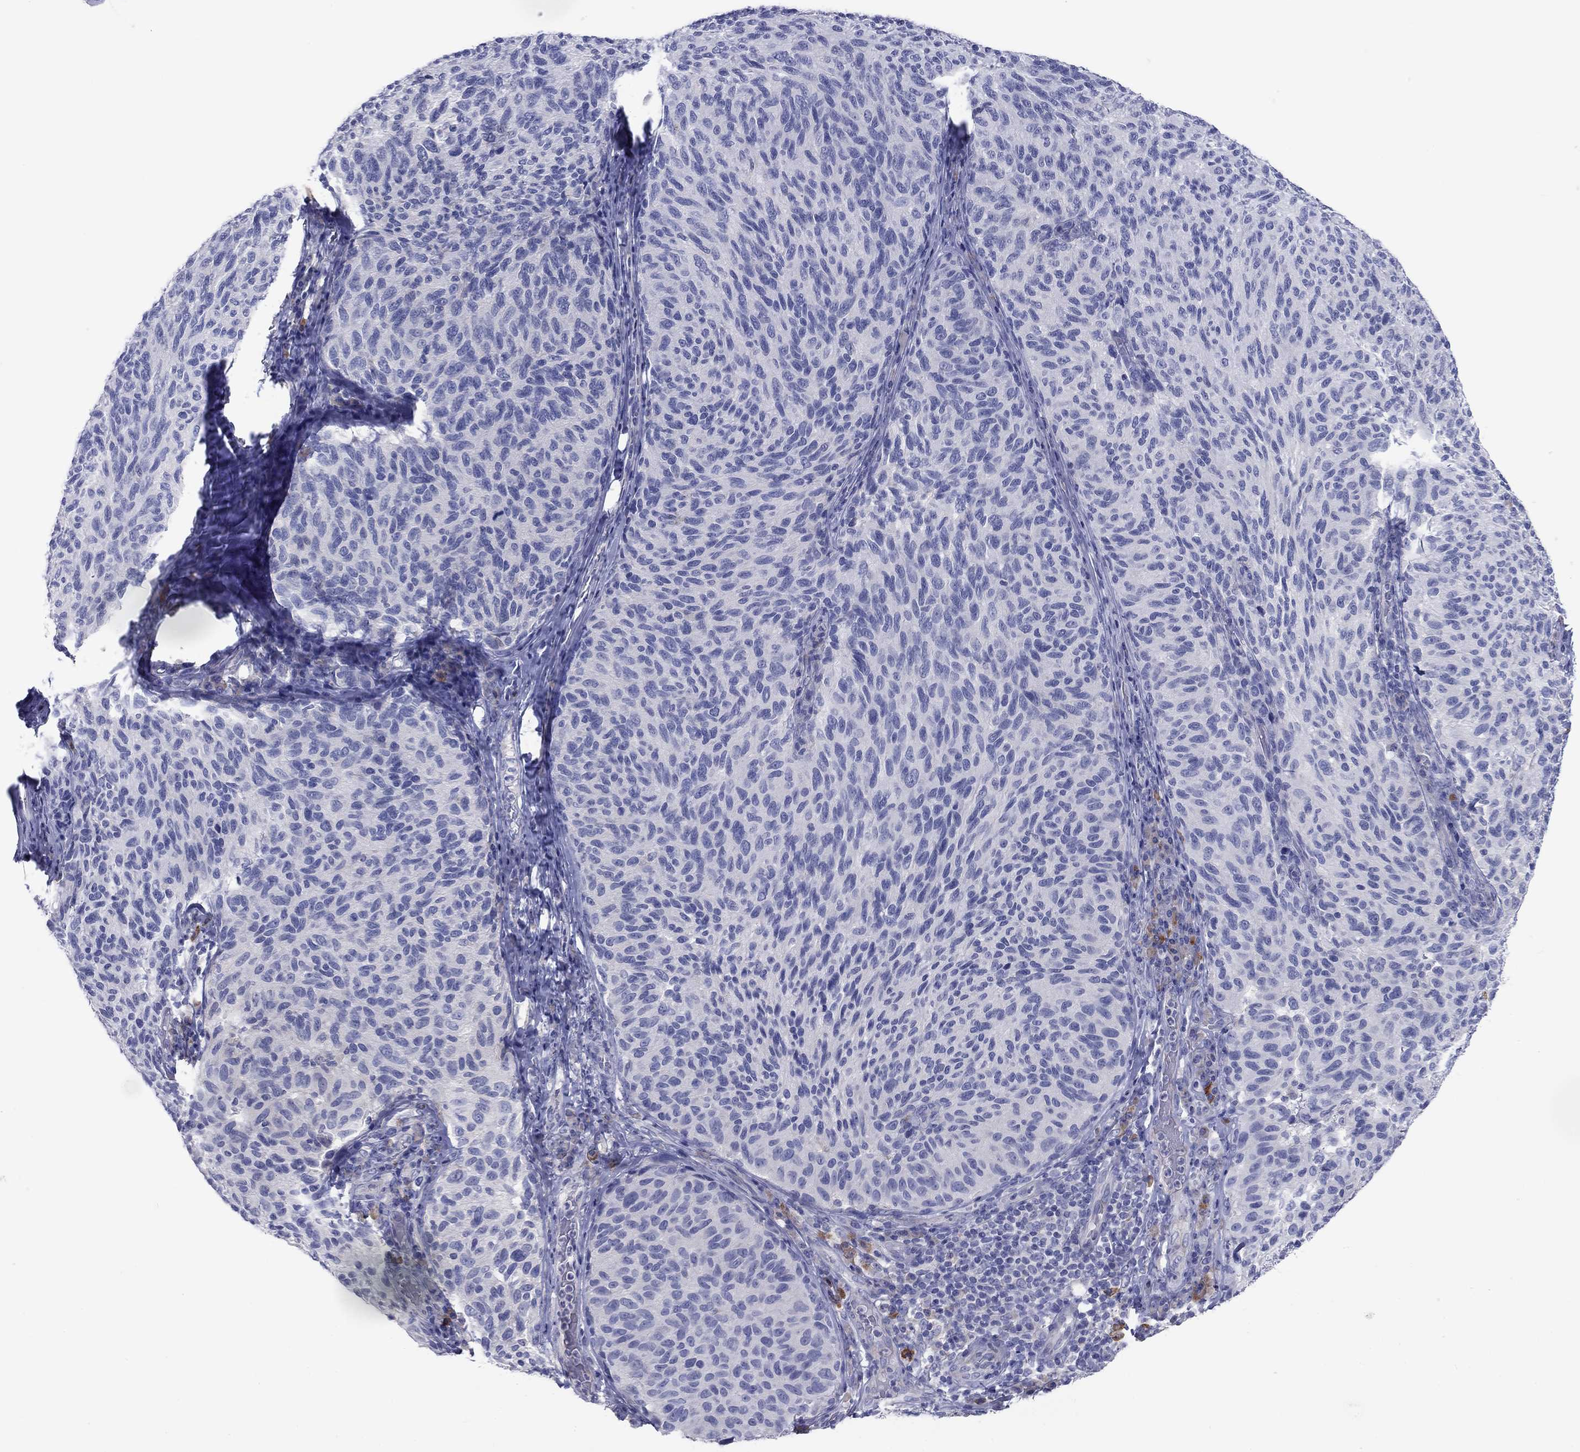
{"staining": {"intensity": "negative", "quantity": "none", "location": "none"}, "tissue": "melanoma", "cell_type": "Tumor cells", "image_type": "cancer", "snomed": [{"axis": "morphology", "description": "Malignant melanoma, NOS"}, {"axis": "topography", "description": "Skin"}], "caption": "Tumor cells show no significant expression in melanoma. Nuclei are stained in blue.", "gene": "GRK7", "patient": {"sex": "female", "age": 73}}